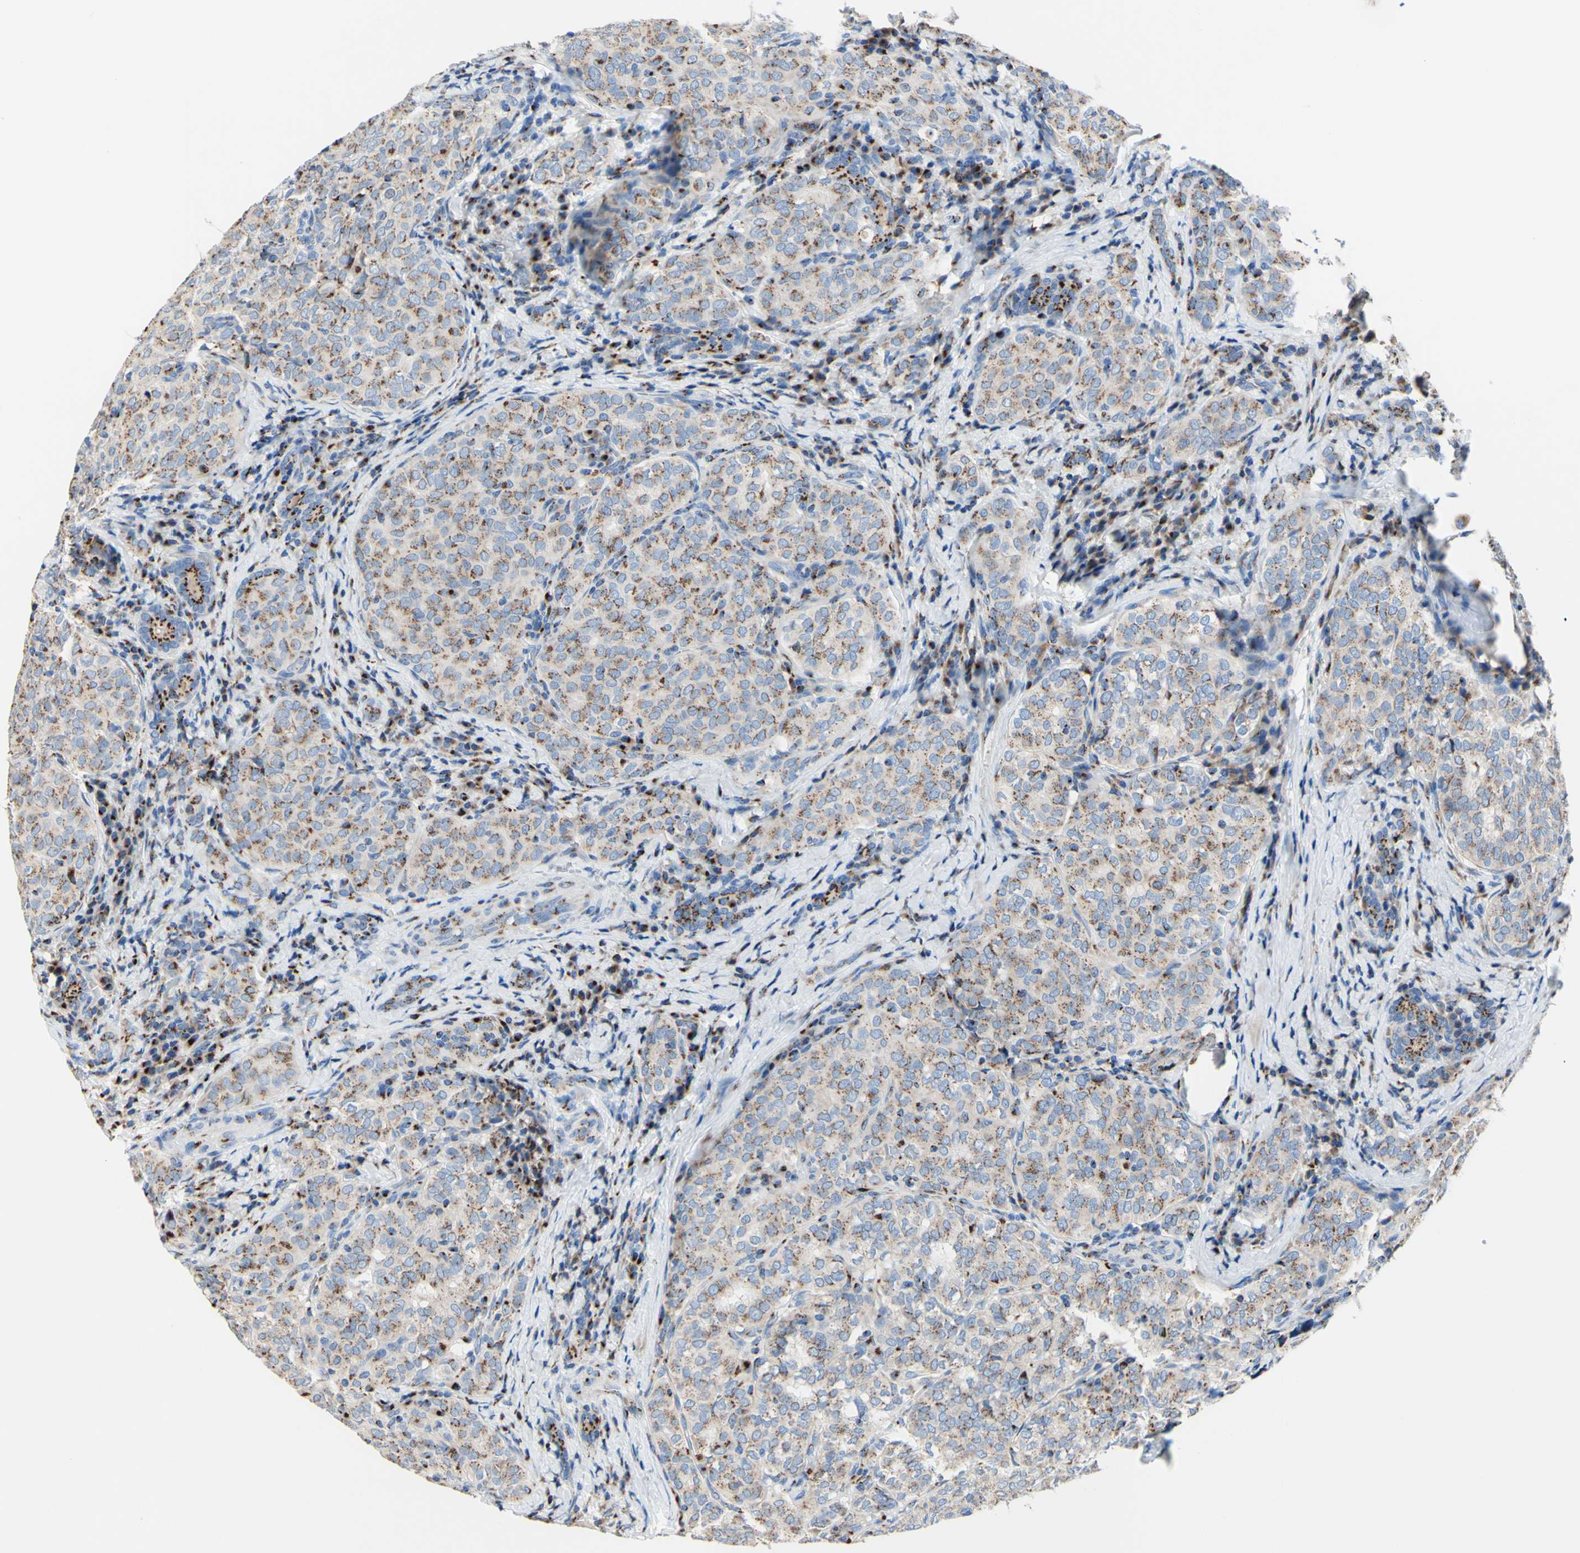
{"staining": {"intensity": "weak", "quantity": "25%-75%", "location": "cytoplasmic/membranous"}, "tissue": "thyroid cancer", "cell_type": "Tumor cells", "image_type": "cancer", "snomed": [{"axis": "morphology", "description": "Normal tissue, NOS"}, {"axis": "morphology", "description": "Papillary adenocarcinoma, NOS"}, {"axis": "topography", "description": "Thyroid gland"}], "caption": "Protein expression analysis of human thyroid cancer (papillary adenocarcinoma) reveals weak cytoplasmic/membranous staining in approximately 25%-75% of tumor cells. Using DAB (brown) and hematoxylin (blue) stains, captured at high magnification using brightfield microscopy.", "gene": "GALNT2", "patient": {"sex": "female", "age": 30}}